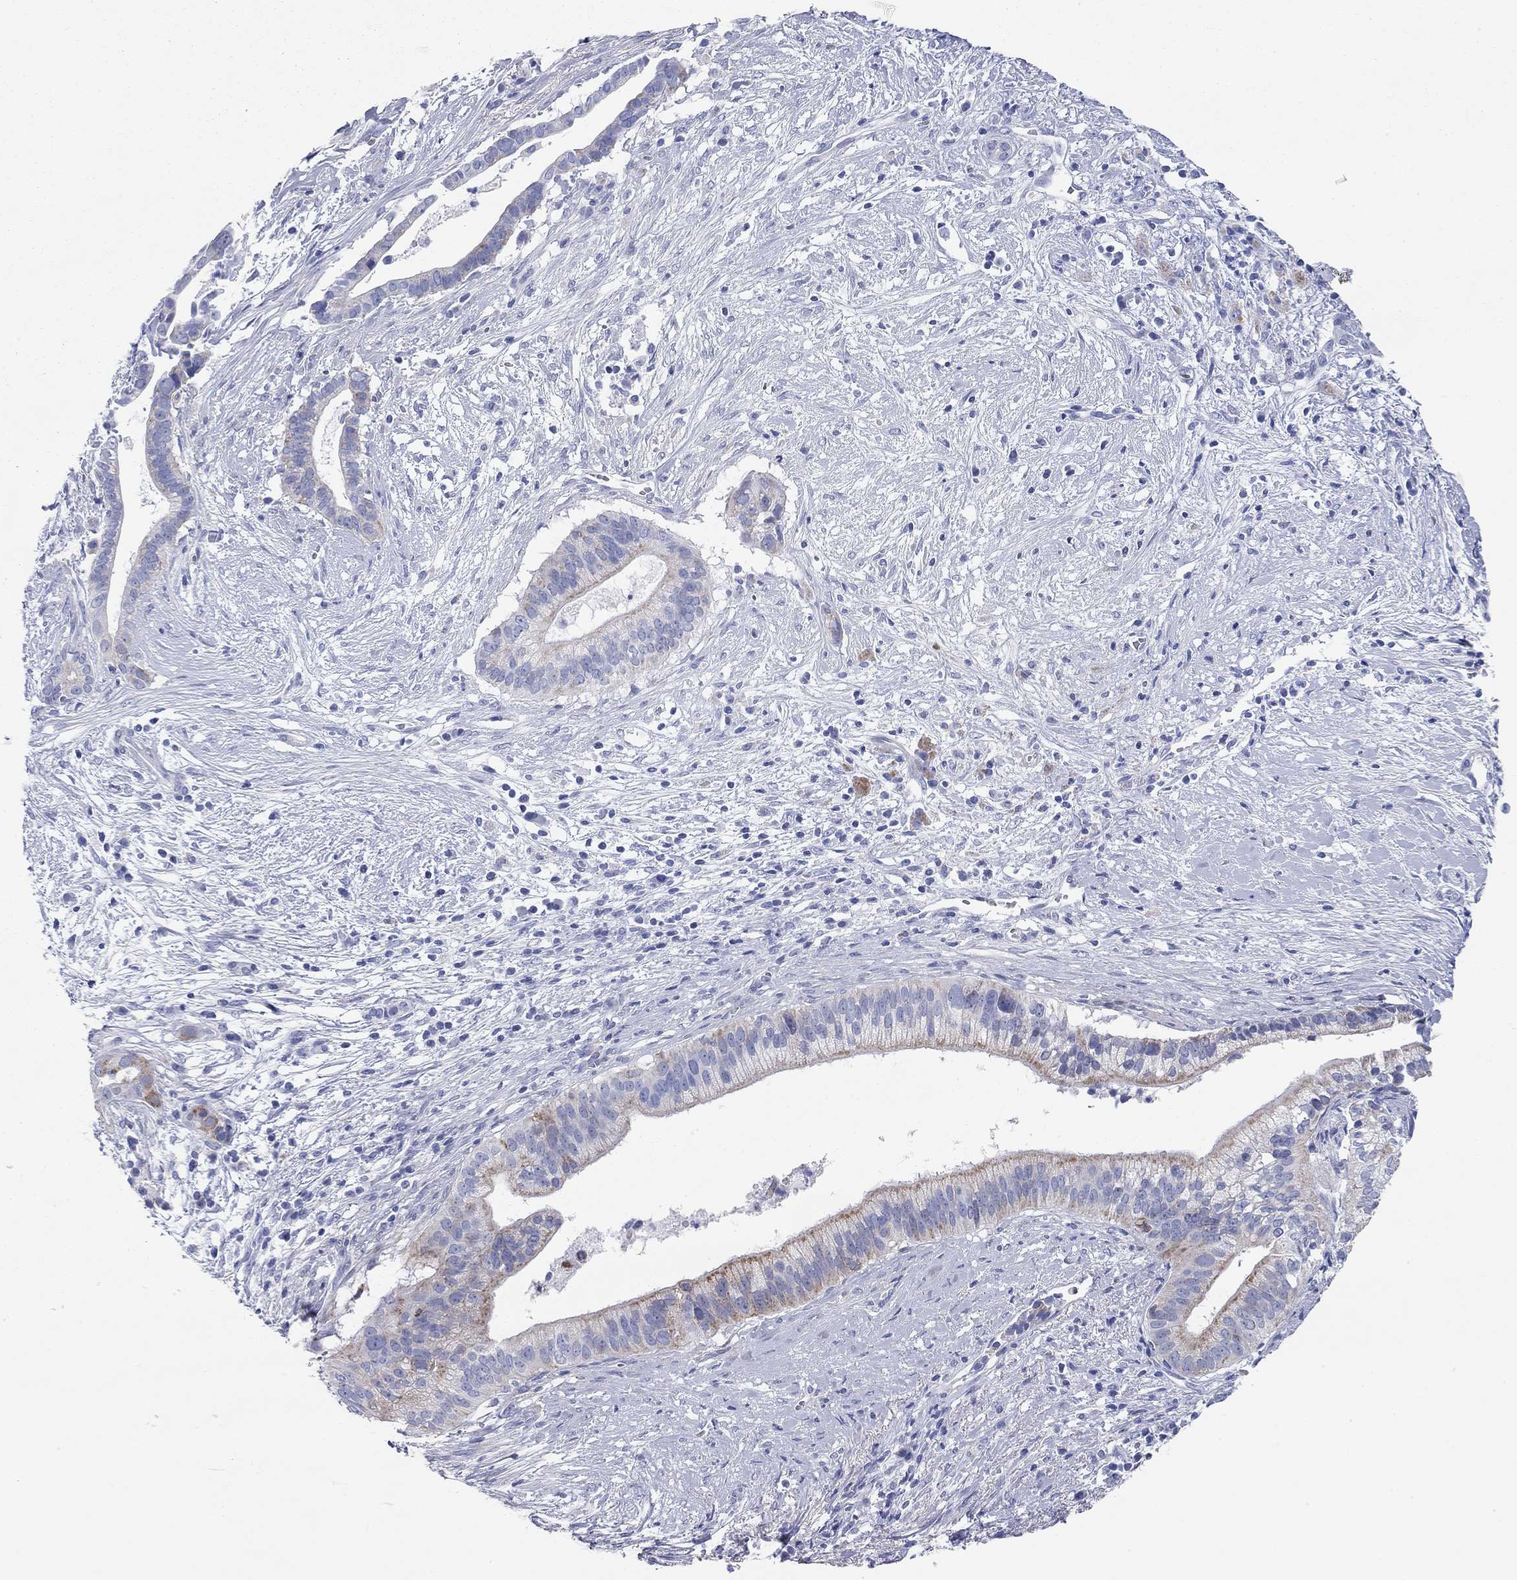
{"staining": {"intensity": "moderate", "quantity": "25%-75%", "location": "cytoplasmic/membranous"}, "tissue": "pancreatic cancer", "cell_type": "Tumor cells", "image_type": "cancer", "snomed": [{"axis": "morphology", "description": "Adenocarcinoma, NOS"}, {"axis": "topography", "description": "Pancreas"}], "caption": "This is an image of immunohistochemistry (IHC) staining of adenocarcinoma (pancreatic), which shows moderate positivity in the cytoplasmic/membranous of tumor cells.", "gene": "CHI3L2", "patient": {"sex": "male", "age": 61}}